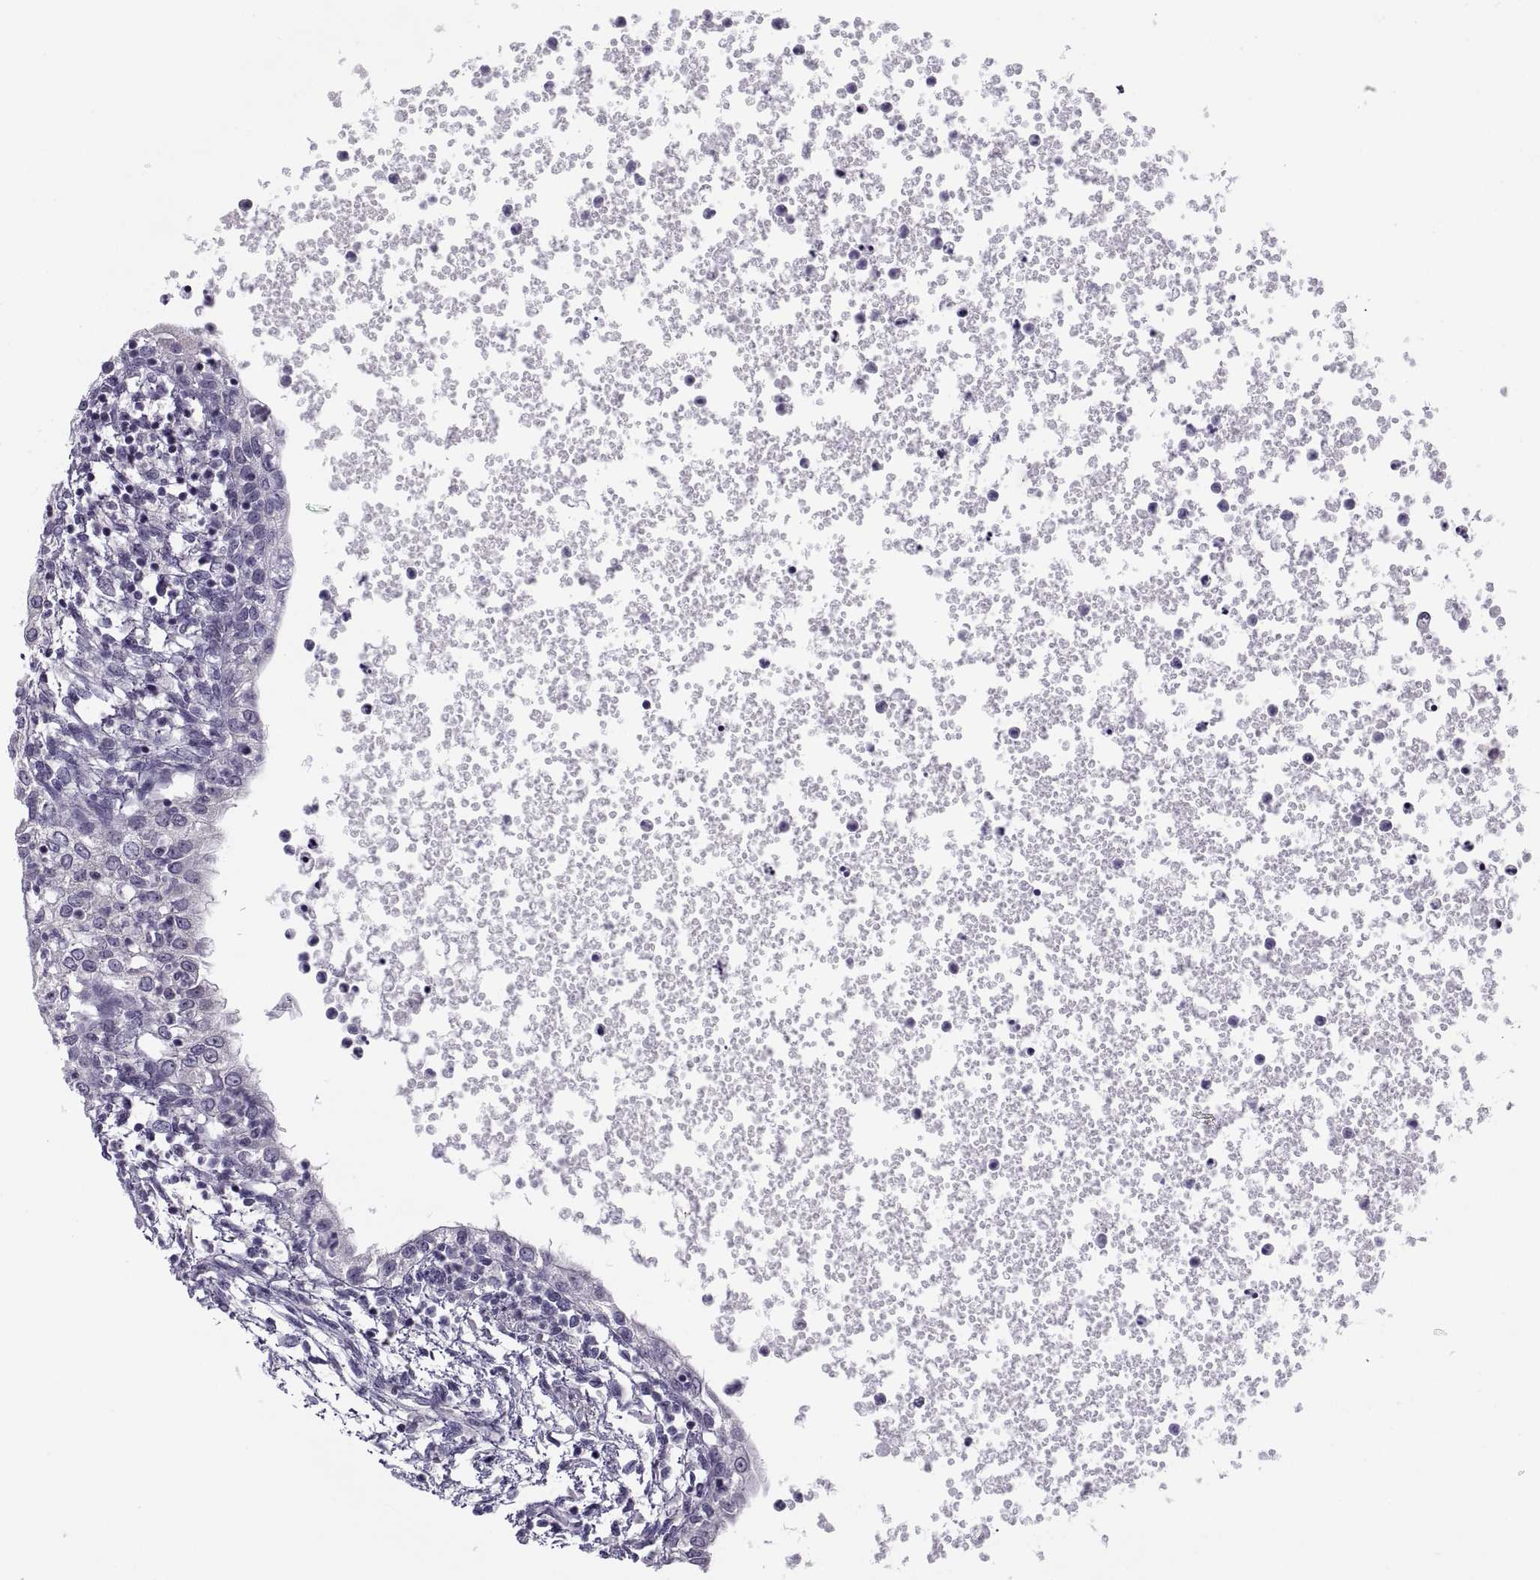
{"staining": {"intensity": "negative", "quantity": "none", "location": "none"}, "tissue": "testis cancer", "cell_type": "Tumor cells", "image_type": "cancer", "snomed": [{"axis": "morphology", "description": "Carcinoma, Embryonal, NOS"}, {"axis": "topography", "description": "Testis"}], "caption": "Immunohistochemical staining of testis embryonal carcinoma demonstrates no significant staining in tumor cells.", "gene": "MAGEB1", "patient": {"sex": "male", "age": 37}}